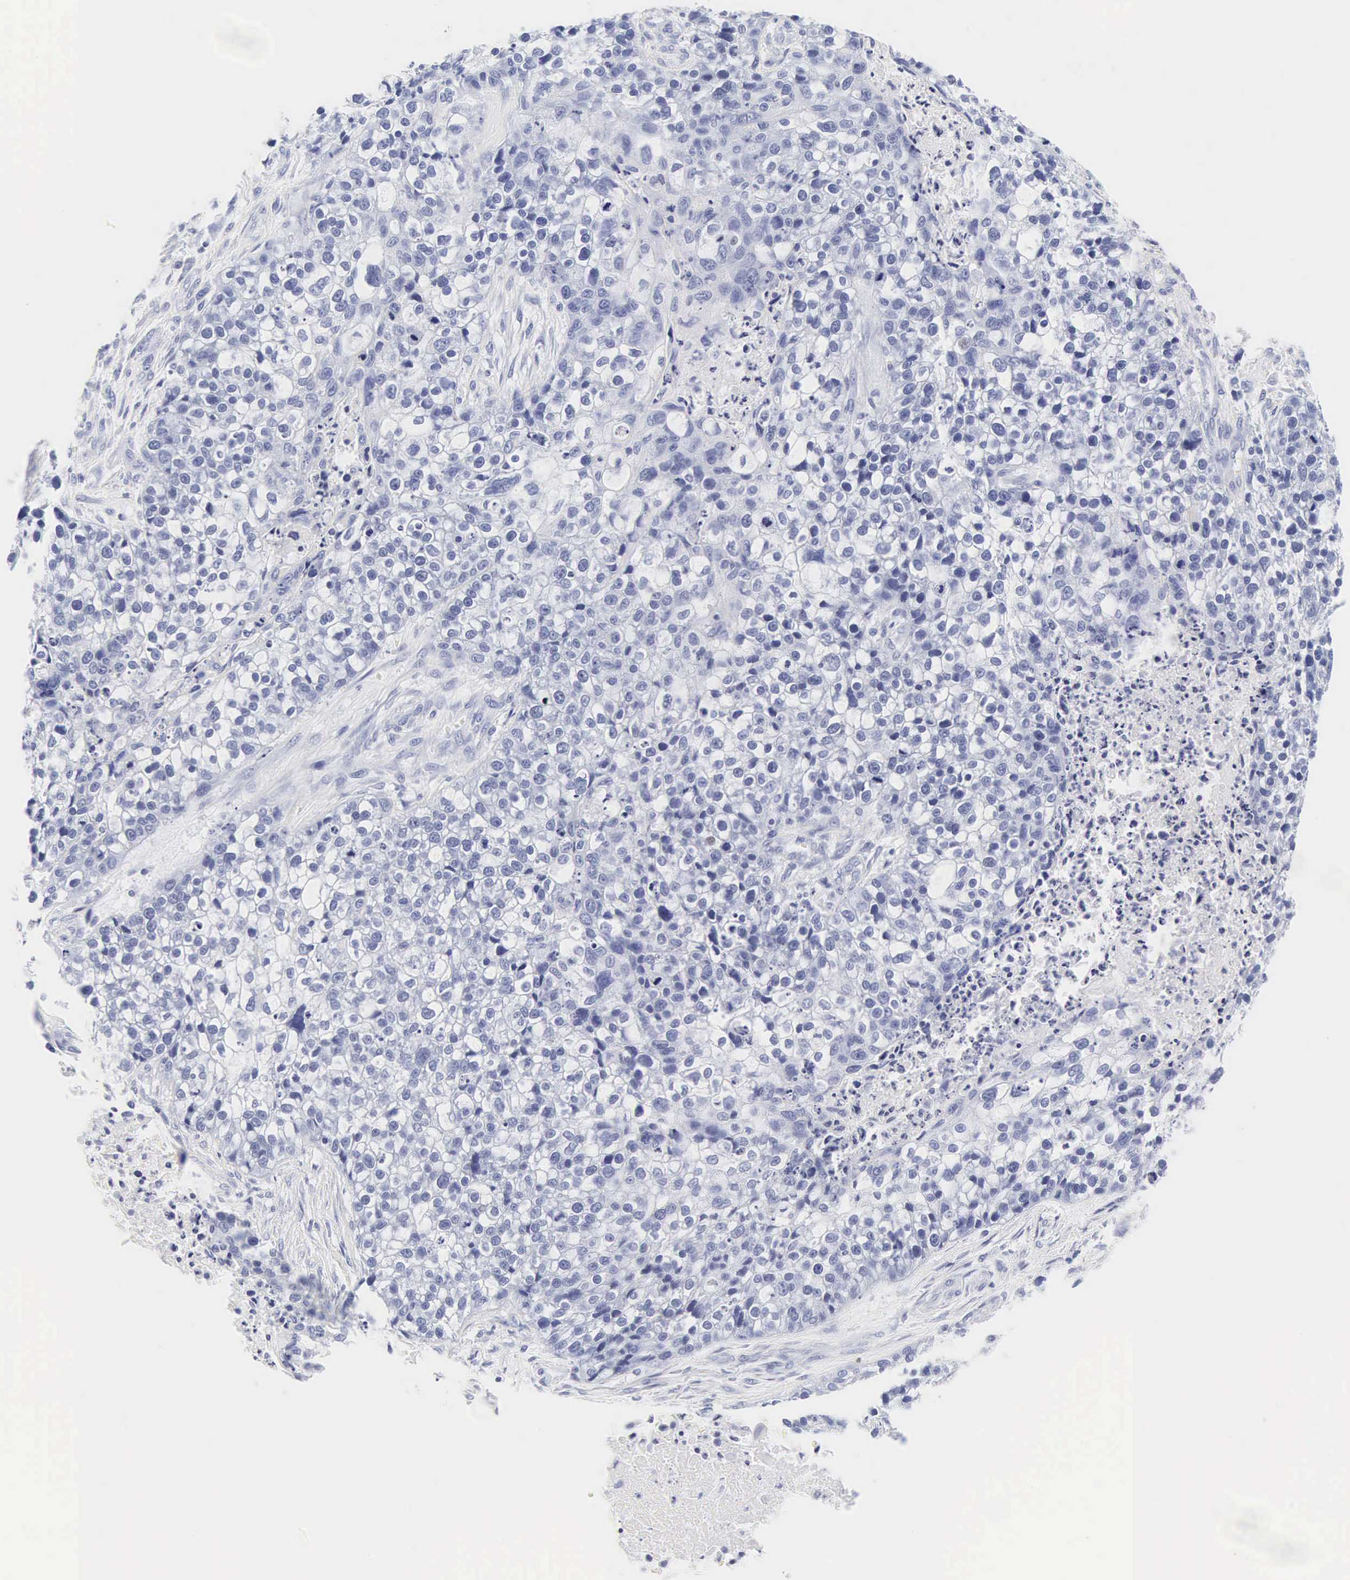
{"staining": {"intensity": "negative", "quantity": "none", "location": "none"}, "tissue": "lung cancer", "cell_type": "Tumor cells", "image_type": "cancer", "snomed": [{"axis": "morphology", "description": "Squamous cell carcinoma, NOS"}, {"axis": "topography", "description": "Lymph node"}, {"axis": "topography", "description": "Lung"}], "caption": "A histopathology image of human lung cancer (squamous cell carcinoma) is negative for staining in tumor cells. (DAB immunohistochemistry with hematoxylin counter stain).", "gene": "INS", "patient": {"sex": "male", "age": 74}}